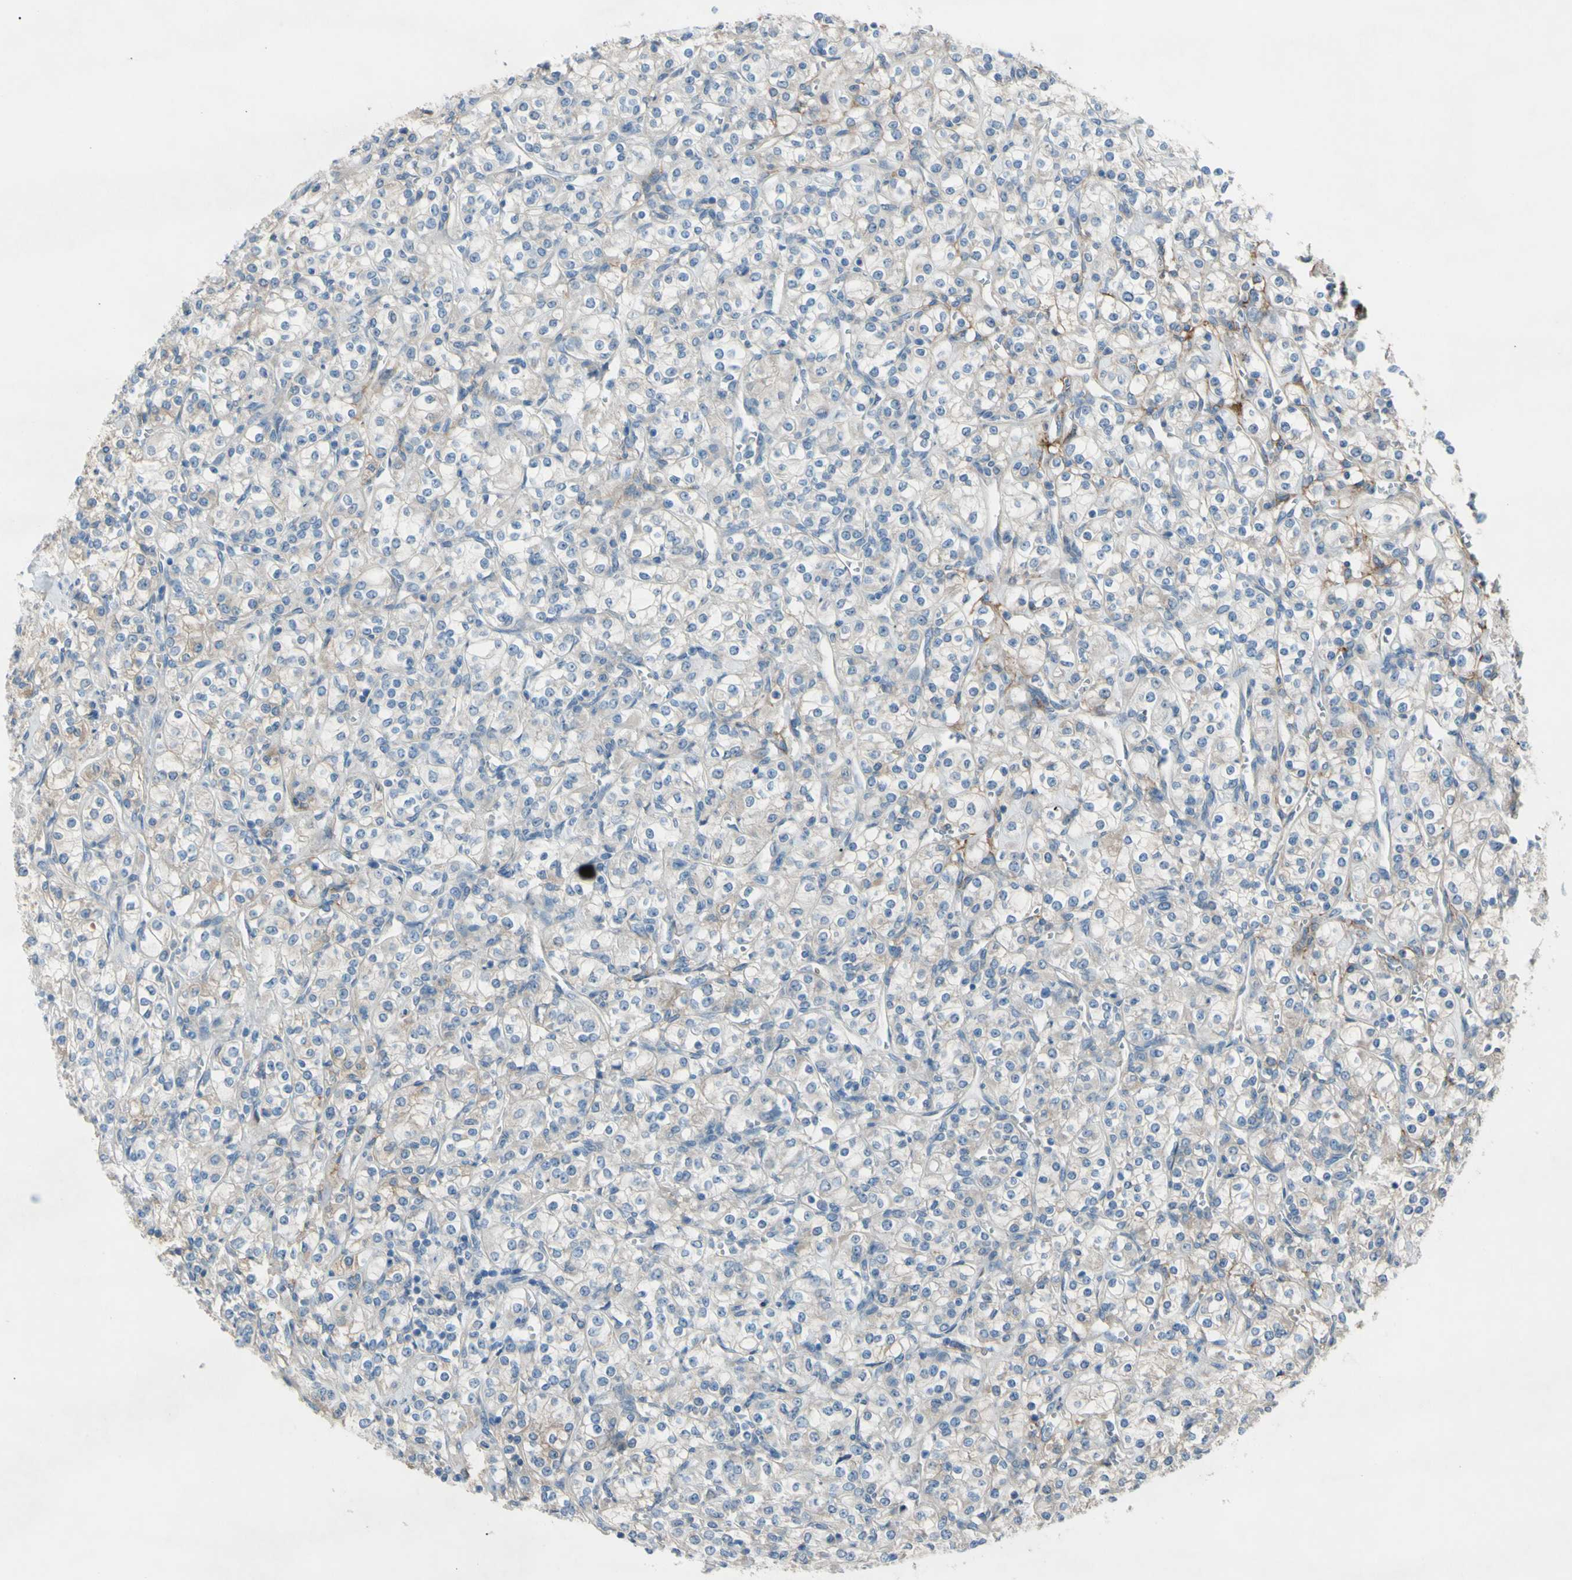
{"staining": {"intensity": "weak", "quantity": "<25%", "location": "cytoplasmic/membranous"}, "tissue": "renal cancer", "cell_type": "Tumor cells", "image_type": "cancer", "snomed": [{"axis": "morphology", "description": "Adenocarcinoma, NOS"}, {"axis": "topography", "description": "Kidney"}], "caption": "A high-resolution histopathology image shows IHC staining of adenocarcinoma (renal), which shows no significant positivity in tumor cells.", "gene": "ATRN", "patient": {"sex": "male", "age": 77}}